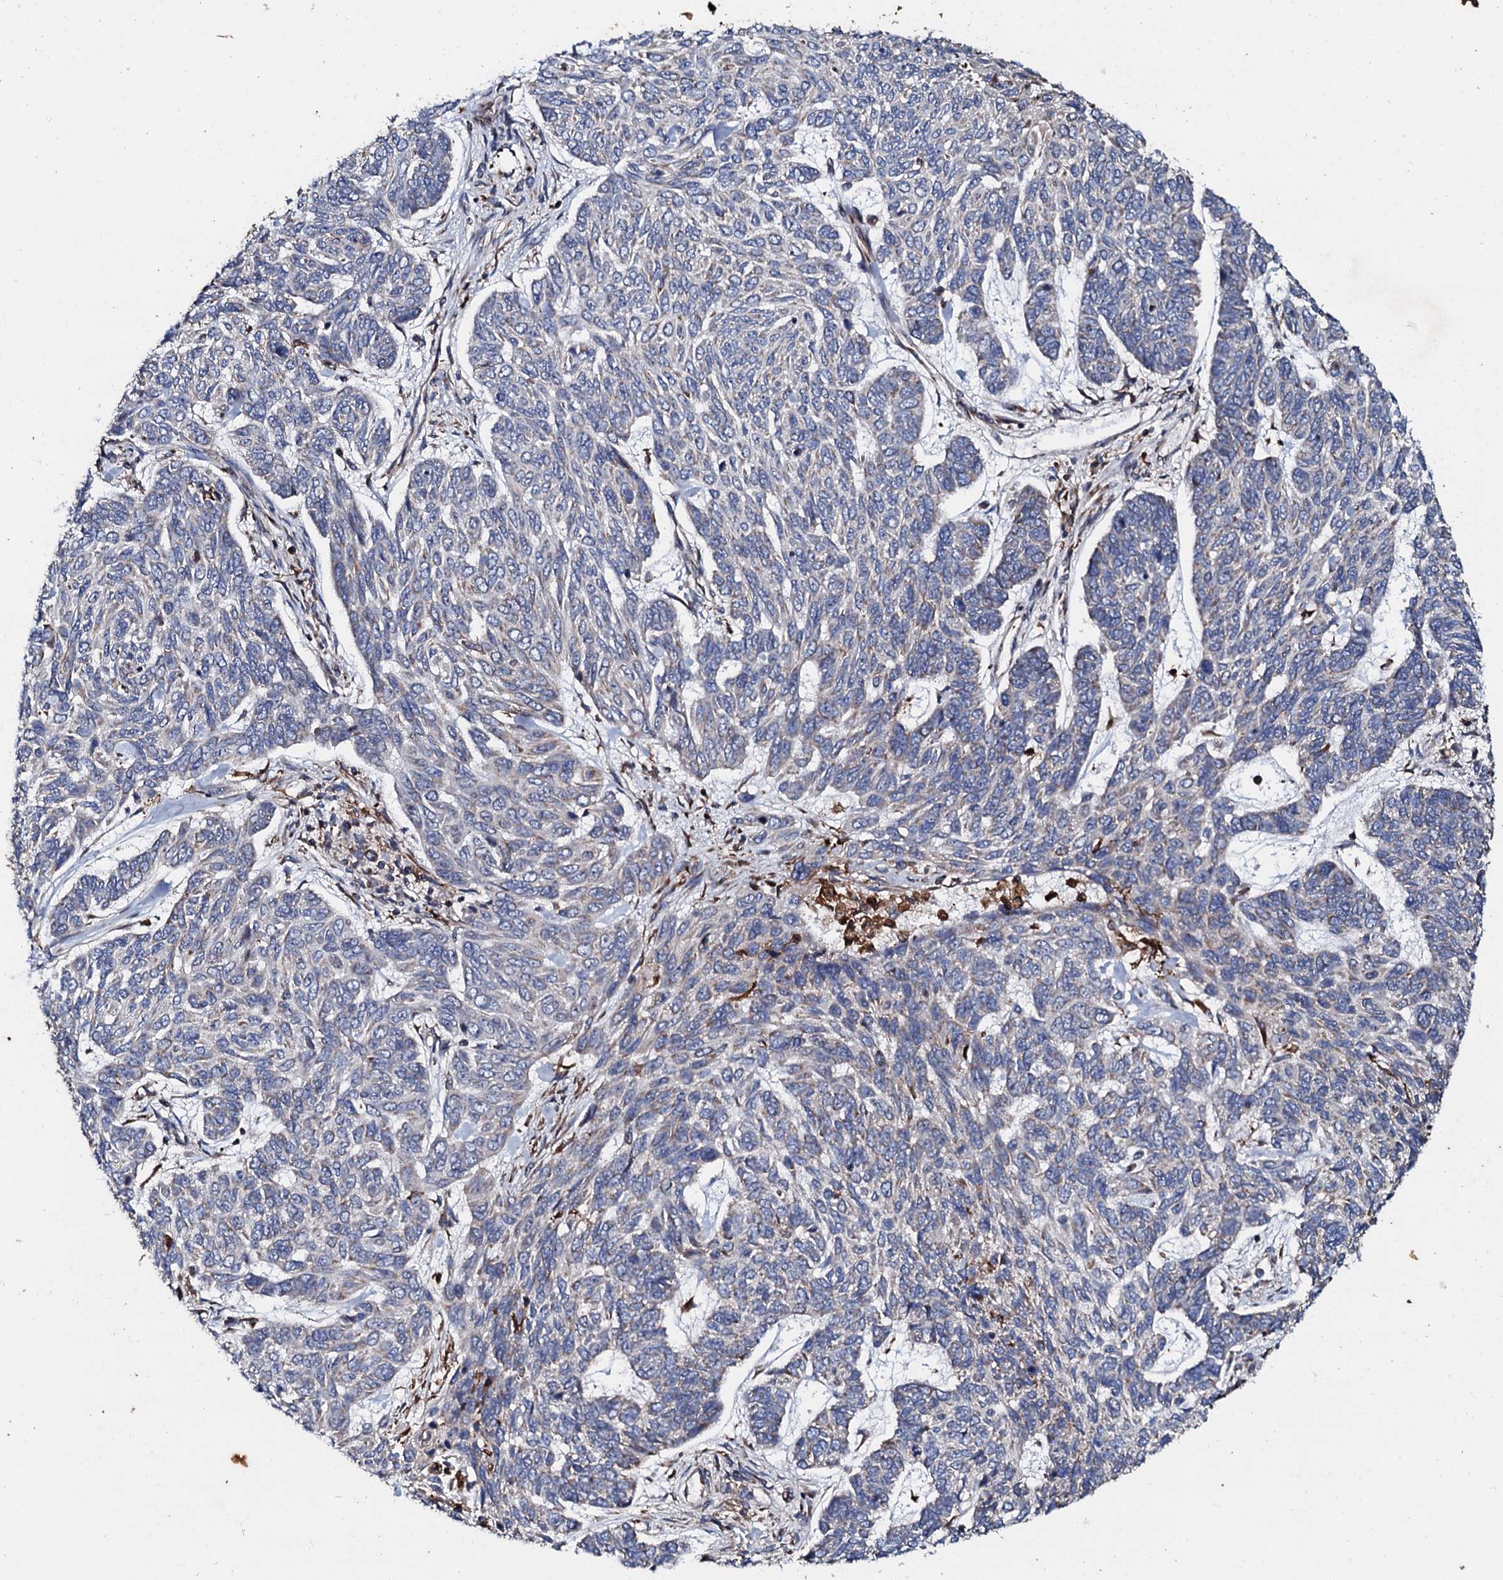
{"staining": {"intensity": "weak", "quantity": "<25%", "location": "cytoplasmic/membranous"}, "tissue": "skin cancer", "cell_type": "Tumor cells", "image_type": "cancer", "snomed": [{"axis": "morphology", "description": "Basal cell carcinoma"}, {"axis": "topography", "description": "Skin"}], "caption": "DAB immunohistochemical staining of human skin cancer exhibits no significant expression in tumor cells.", "gene": "SDHAF2", "patient": {"sex": "female", "age": 65}}